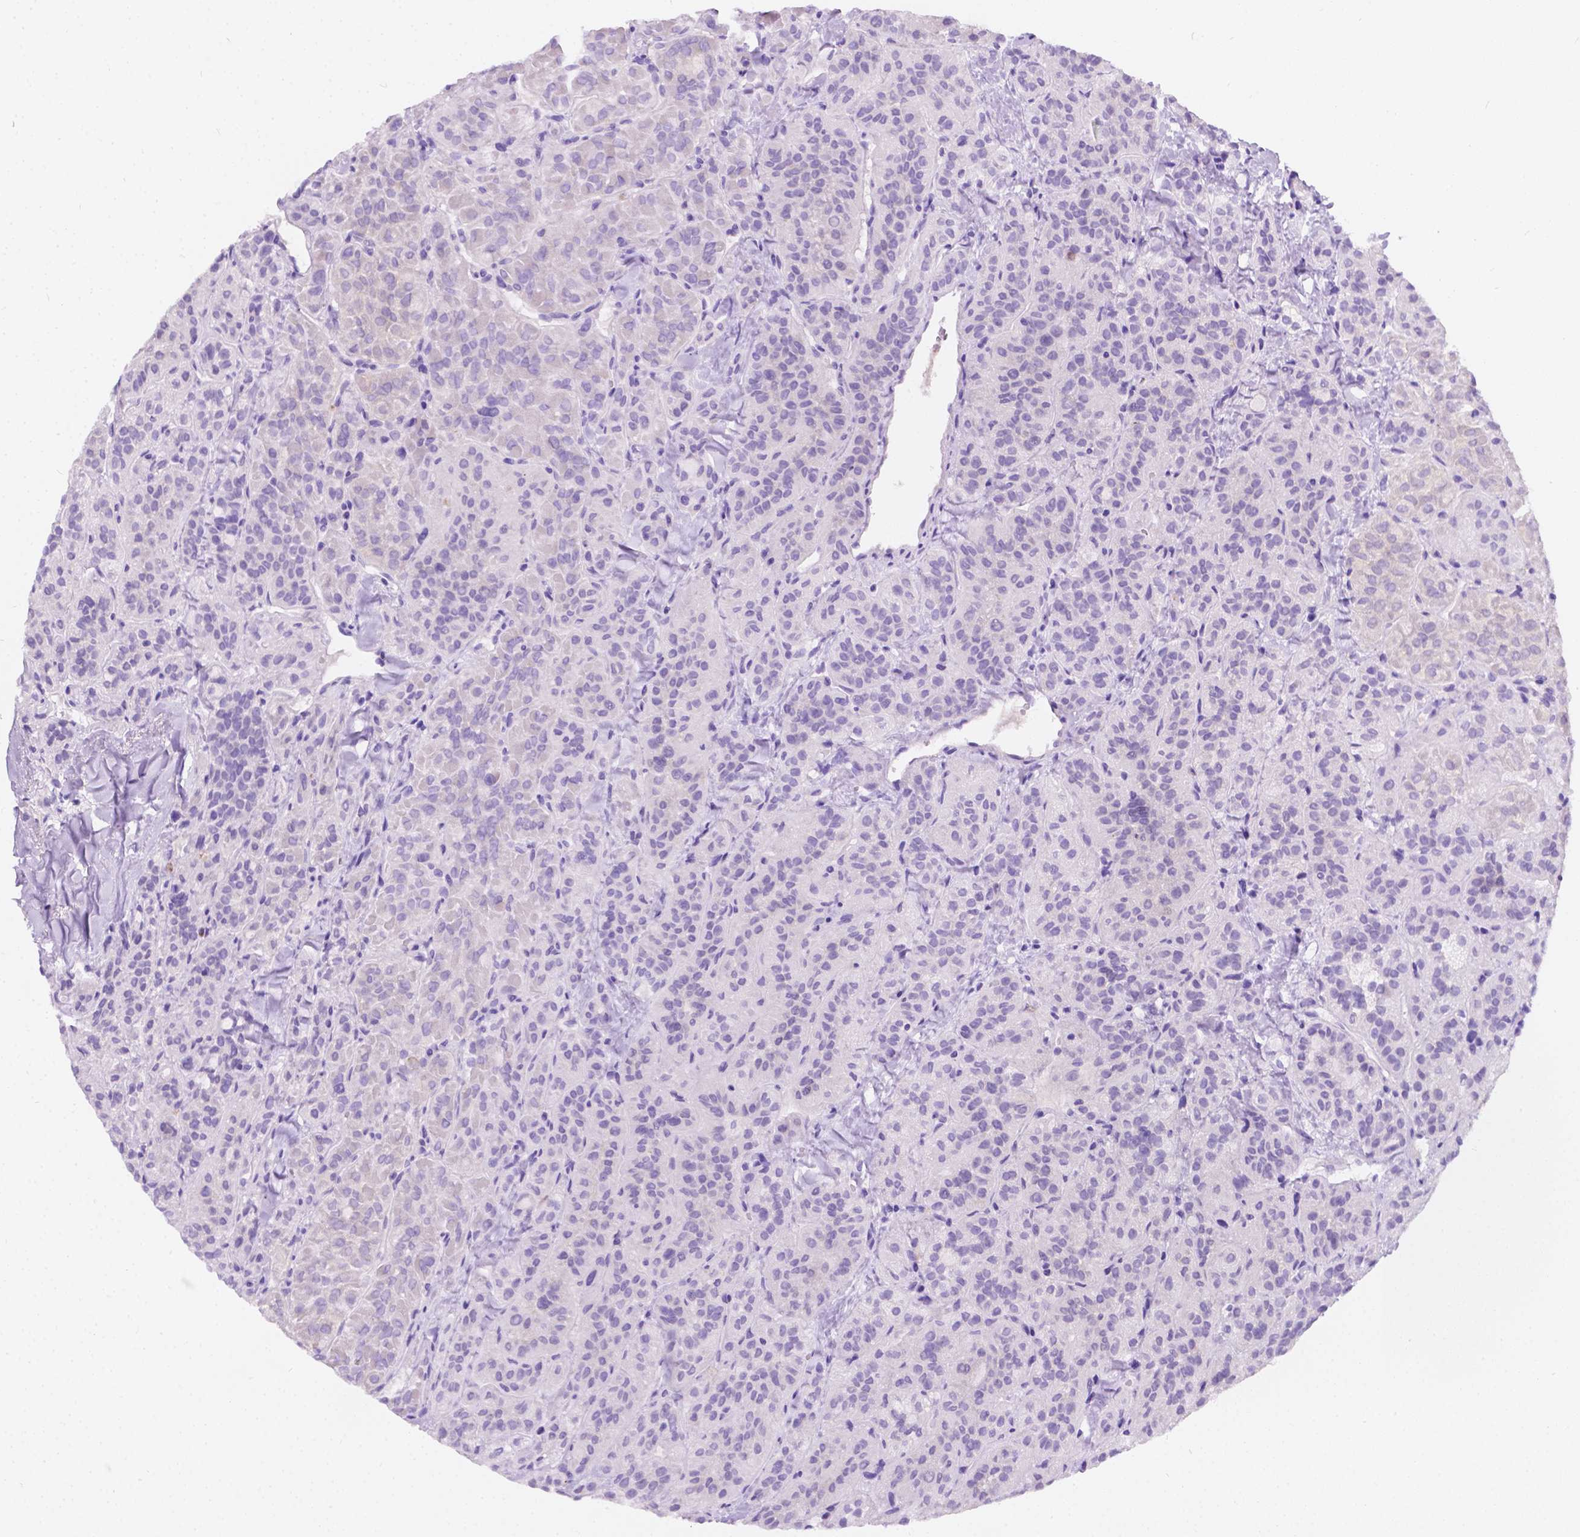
{"staining": {"intensity": "negative", "quantity": "none", "location": "none"}, "tissue": "thyroid cancer", "cell_type": "Tumor cells", "image_type": "cancer", "snomed": [{"axis": "morphology", "description": "Papillary adenocarcinoma, NOS"}, {"axis": "topography", "description": "Thyroid gland"}], "caption": "An immunohistochemistry image of thyroid cancer is shown. There is no staining in tumor cells of thyroid cancer.", "gene": "GNAO1", "patient": {"sex": "female", "age": 45}}